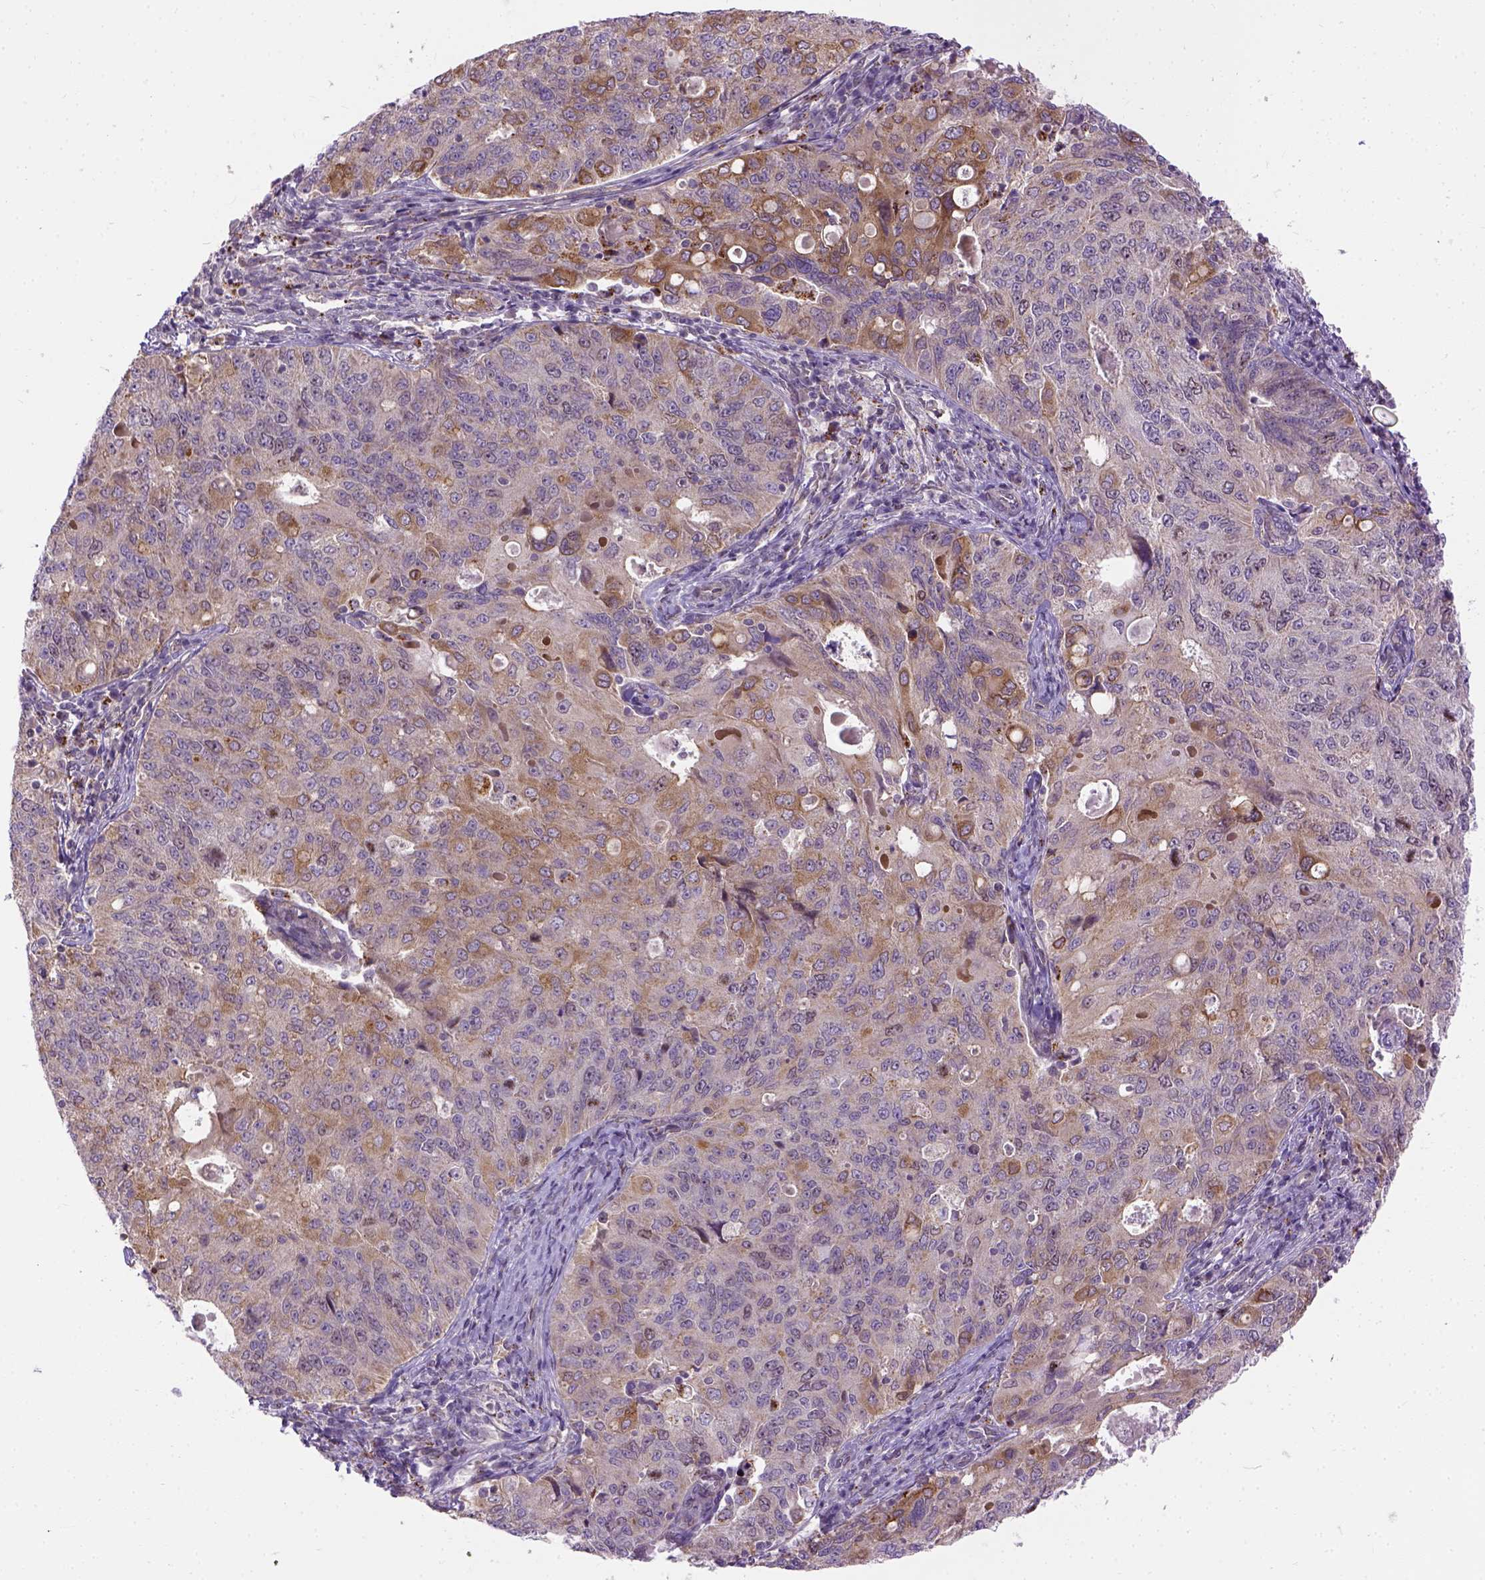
{"staining": {"intensity": "moderate", "quantity": "<25%", "location": "cytoplasmic/membranous"}, "tissue": "endometrial cancer", "cell_type": "Tumor cells", "image_type": "cancer", "snomed": [{"axis": "morphology", "description": "Adenocarcinoma, NOS"}, {"axis": "topography", "description": "Endometrium"}], "caption": "Immunohistochemistry (IHC) histopathology image of neoplastic tissue: adenocarcinoma (endometrial) stained using IHC exhibits low levels of moderate protein expression localized specifically in the cytoplasmic/membranous of tumor cells, appearing as a cytoplasmic/membranous brown color.", "gene": "KAZN", "patient": {"sex": "female", "age": 43}}